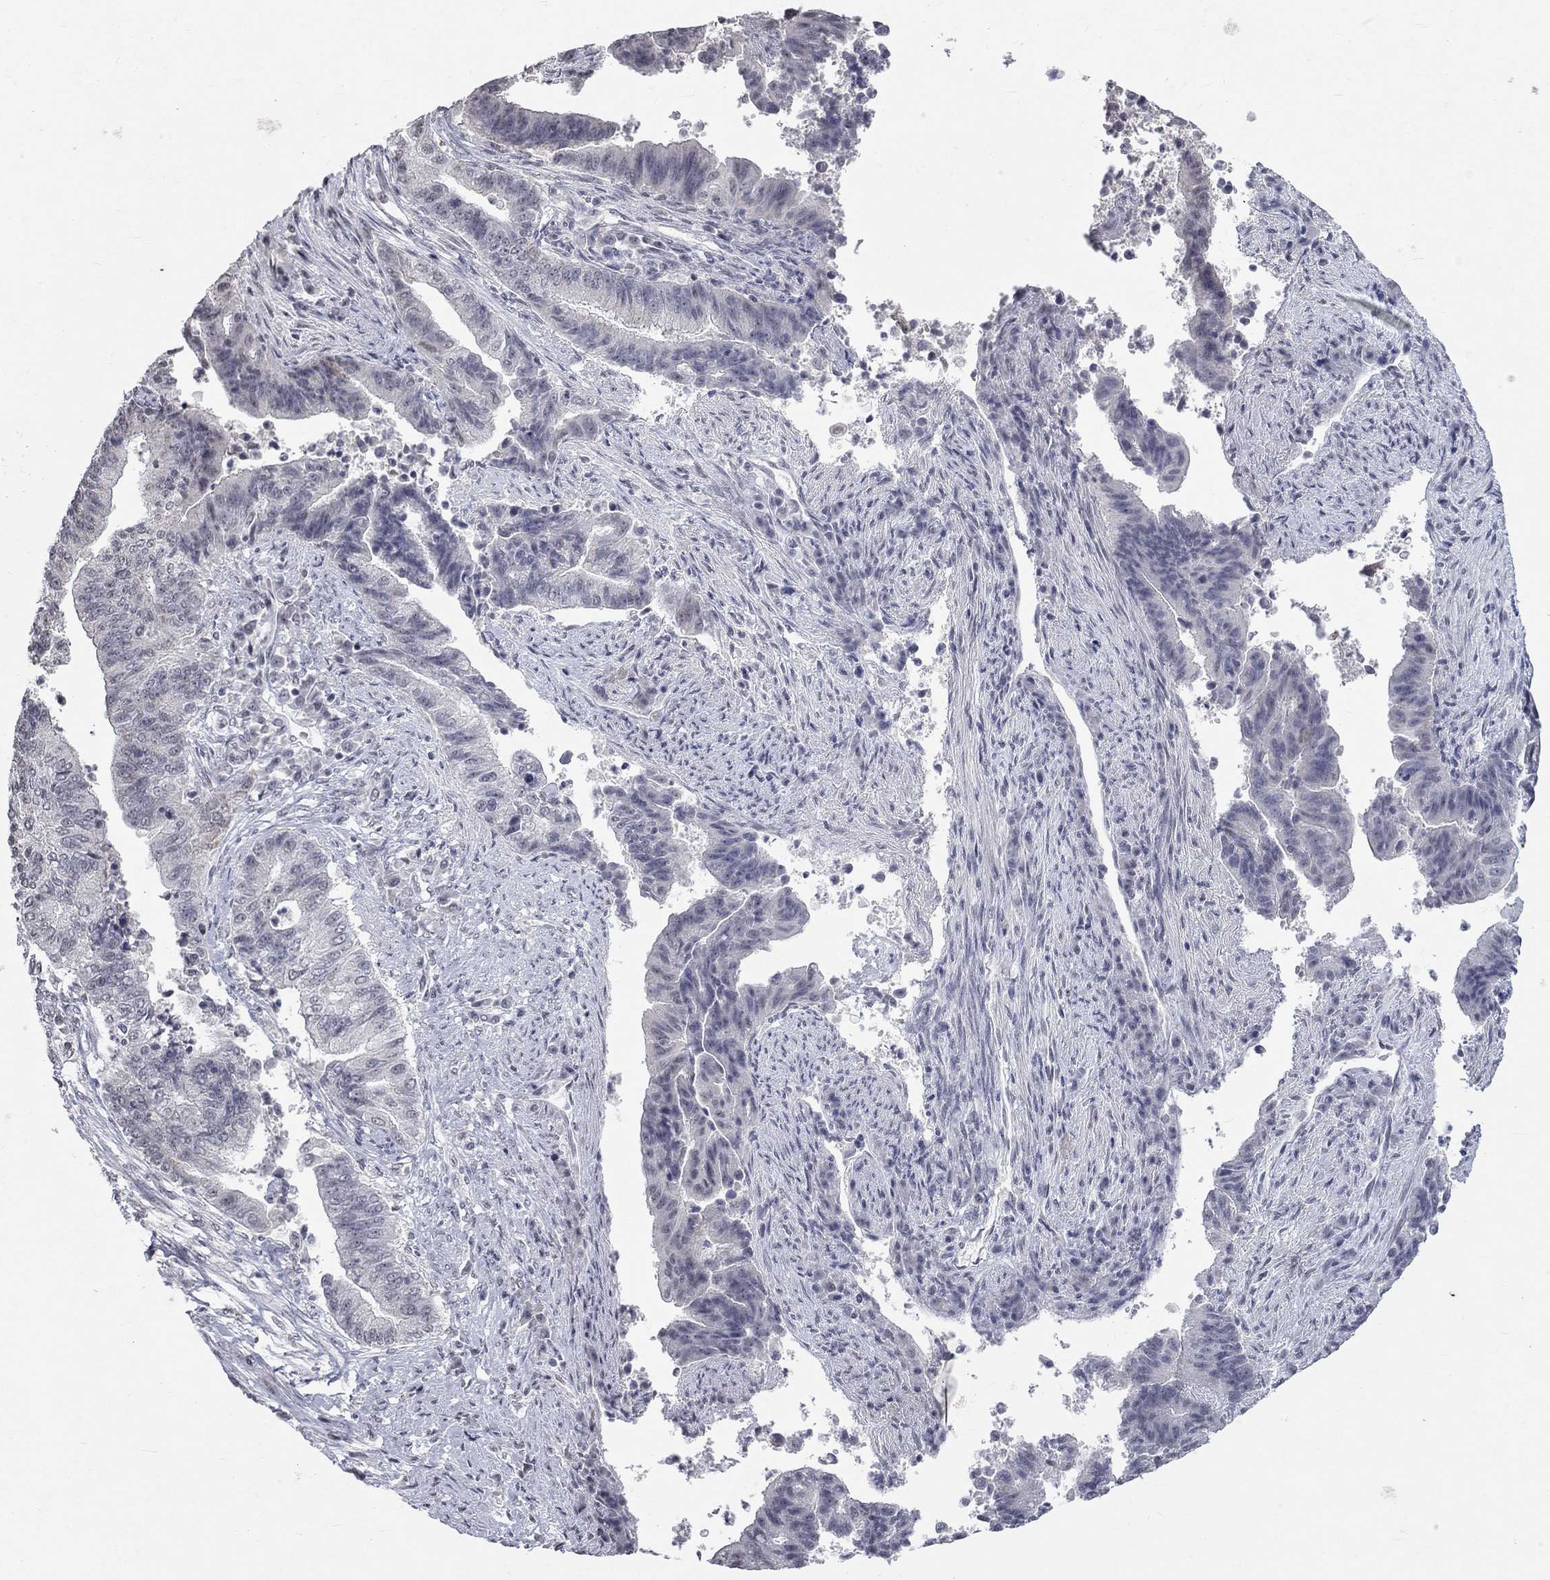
{"staining": {"intensity": "negative", "quantity": "none", "location": "none"}, "tissue": "endometrial cancer", "cell_type": "Tumor cells", "image_type": "cancer", "snomed": [{"axis": "morphology", "description": "Adenocarcinoma, NOS"}, {"axis": "topography", "description": "Uterus"}, {"axis": "topography", "description": "Endometrium"}], "caption": "Immunohistochemical staining of endometrial cancer (adenocarcinoma) reveals no significant expression in tumor cells.", "gene": "TMEM143", "patient": {"sex": "female", "age": 54}}